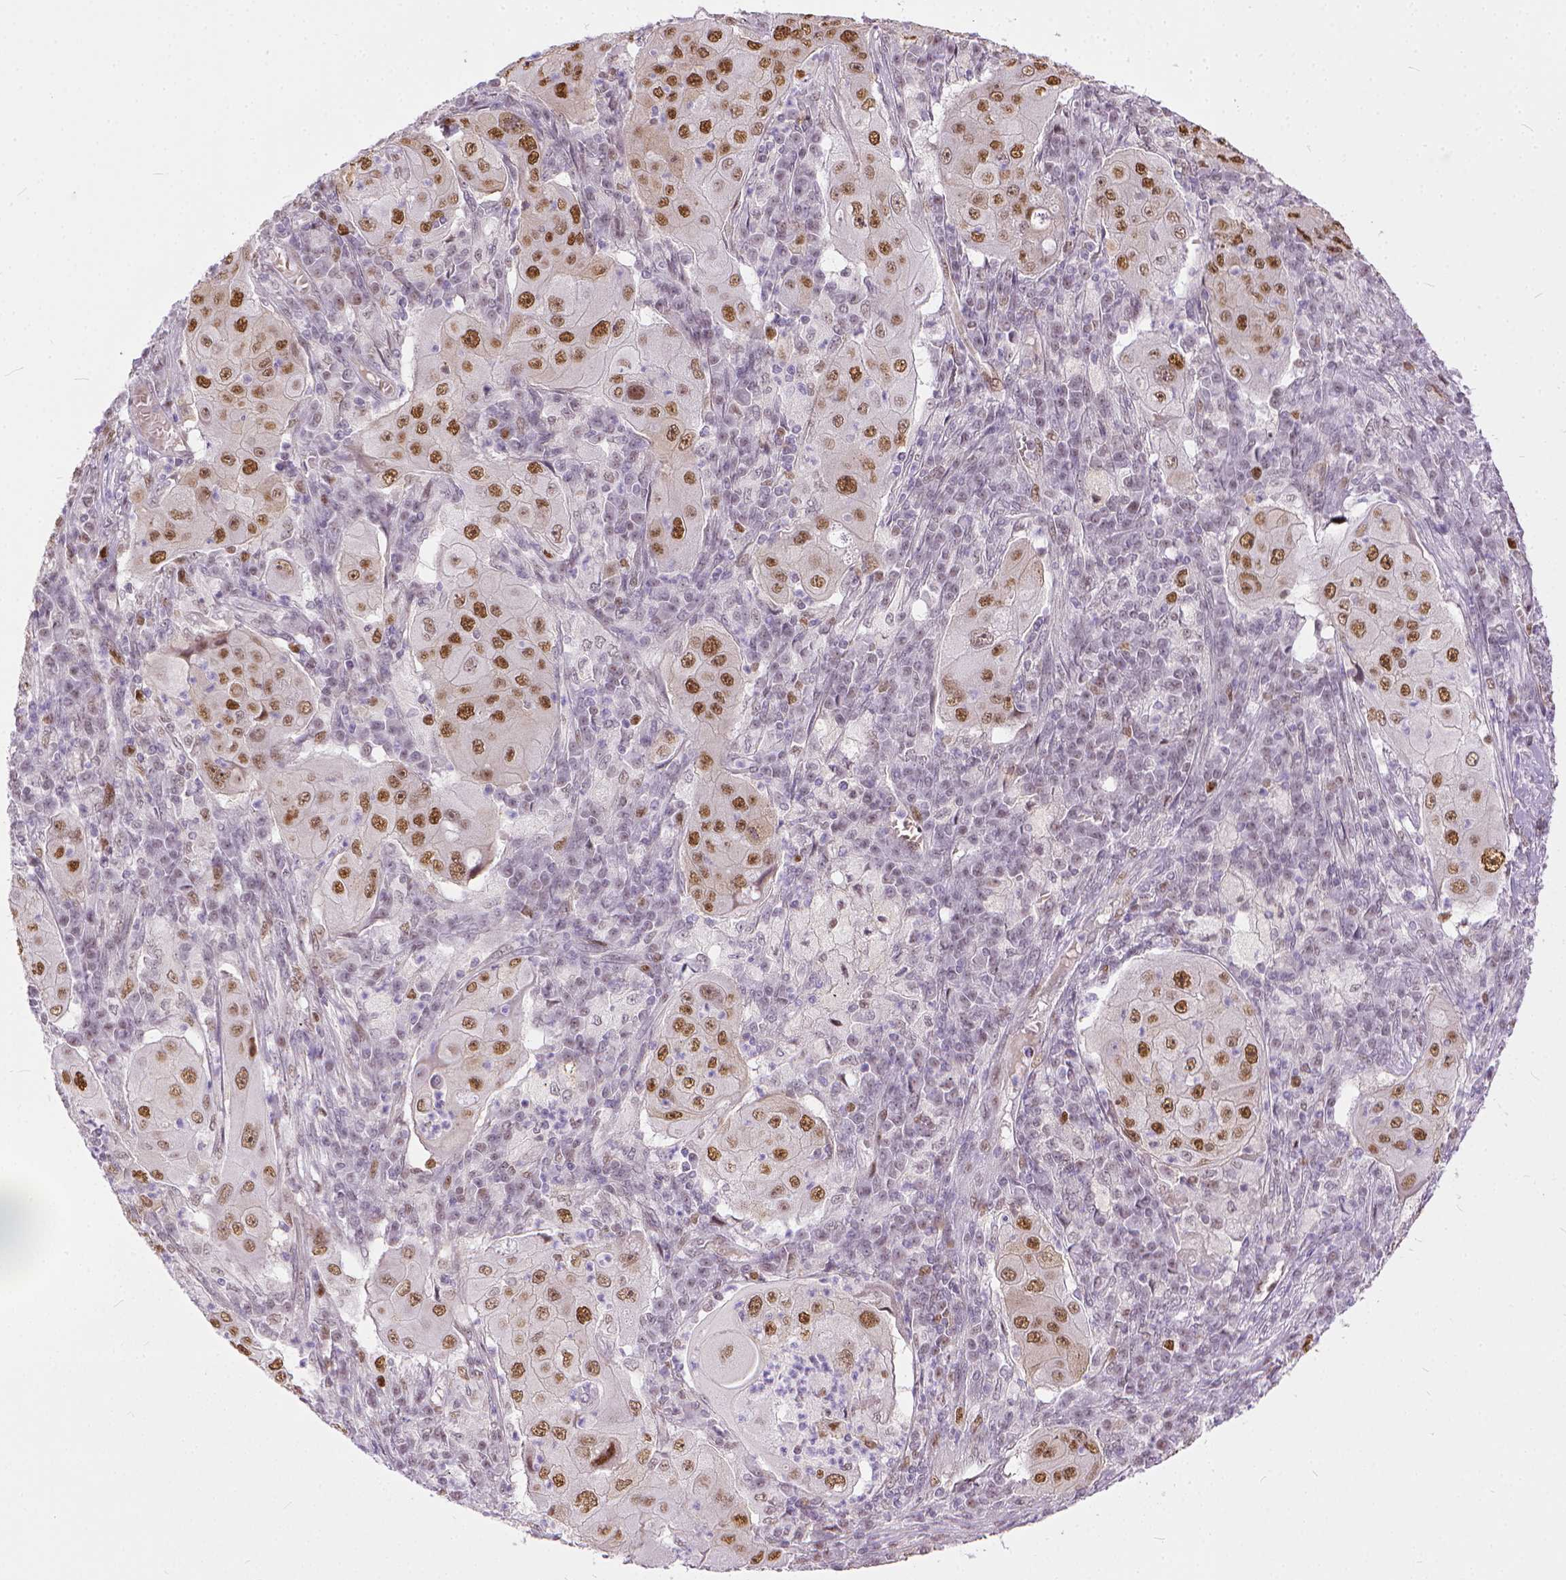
{"staining": {"intensity": "moderate", "quantity": ">75%", "location": "nuclear"}, "tissue": "lung cancer", "cell_type": "Tumor cells", "image_type": "cancer", "snomed": [{"axis": "morphology", "description": "Squamous cell carcinoma, NOS"}, {"axis": "topography", "description": "Lung"}], "caption": "Lung squamous cell carcinoma stained with IHC reveals moderate nuclear staining in approximately >75% of tumor cells.", "gene": "ERCC1", "patient": {"sex": "female", "age": 59}}